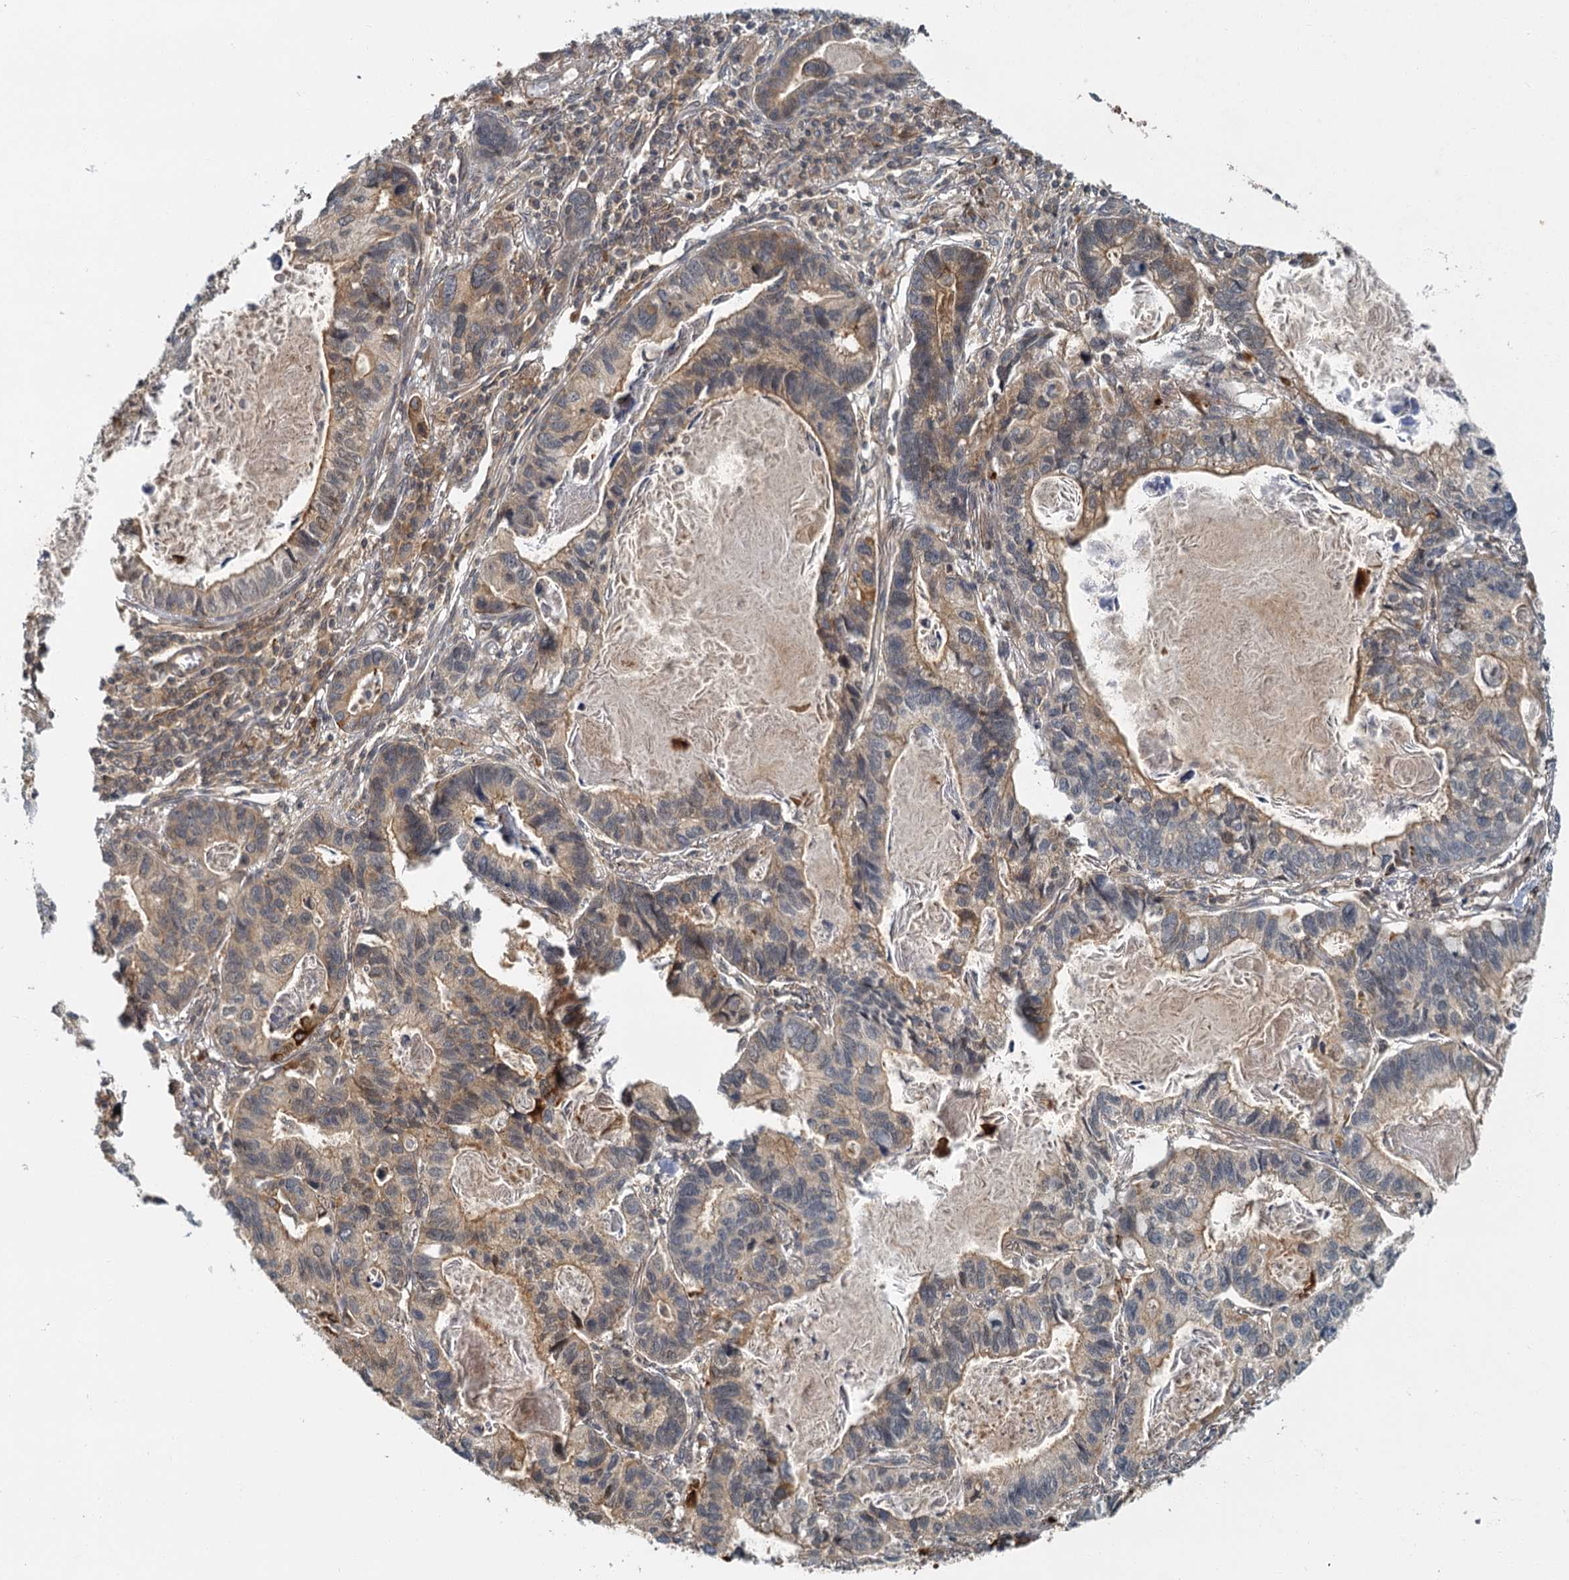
{"staining": {"intensity": "weak", "quantity": "25%-75%", "location": "cytoplasmic/membranous"}, "tissue": "lung cancer", "cell_type": "Tumor cells", "image_type": "cancer", "snomed": [{"axis": "morphology", "description": "Adenocarcinoma, NOS"}, {"axis": "topography", "description": "Lung"}], "caption": "Protein staining of lung cancer tissue displays weak cytoplasmic/membranous staining in approximately 25%-75% of tumor cells. The staining is performed using DAB brown chromogen to label protein expression. The nuclei are counter-stained blue using hematoxylin.", "gene": "ZNF549", "patient": {"sex": "male", "age": 67}}